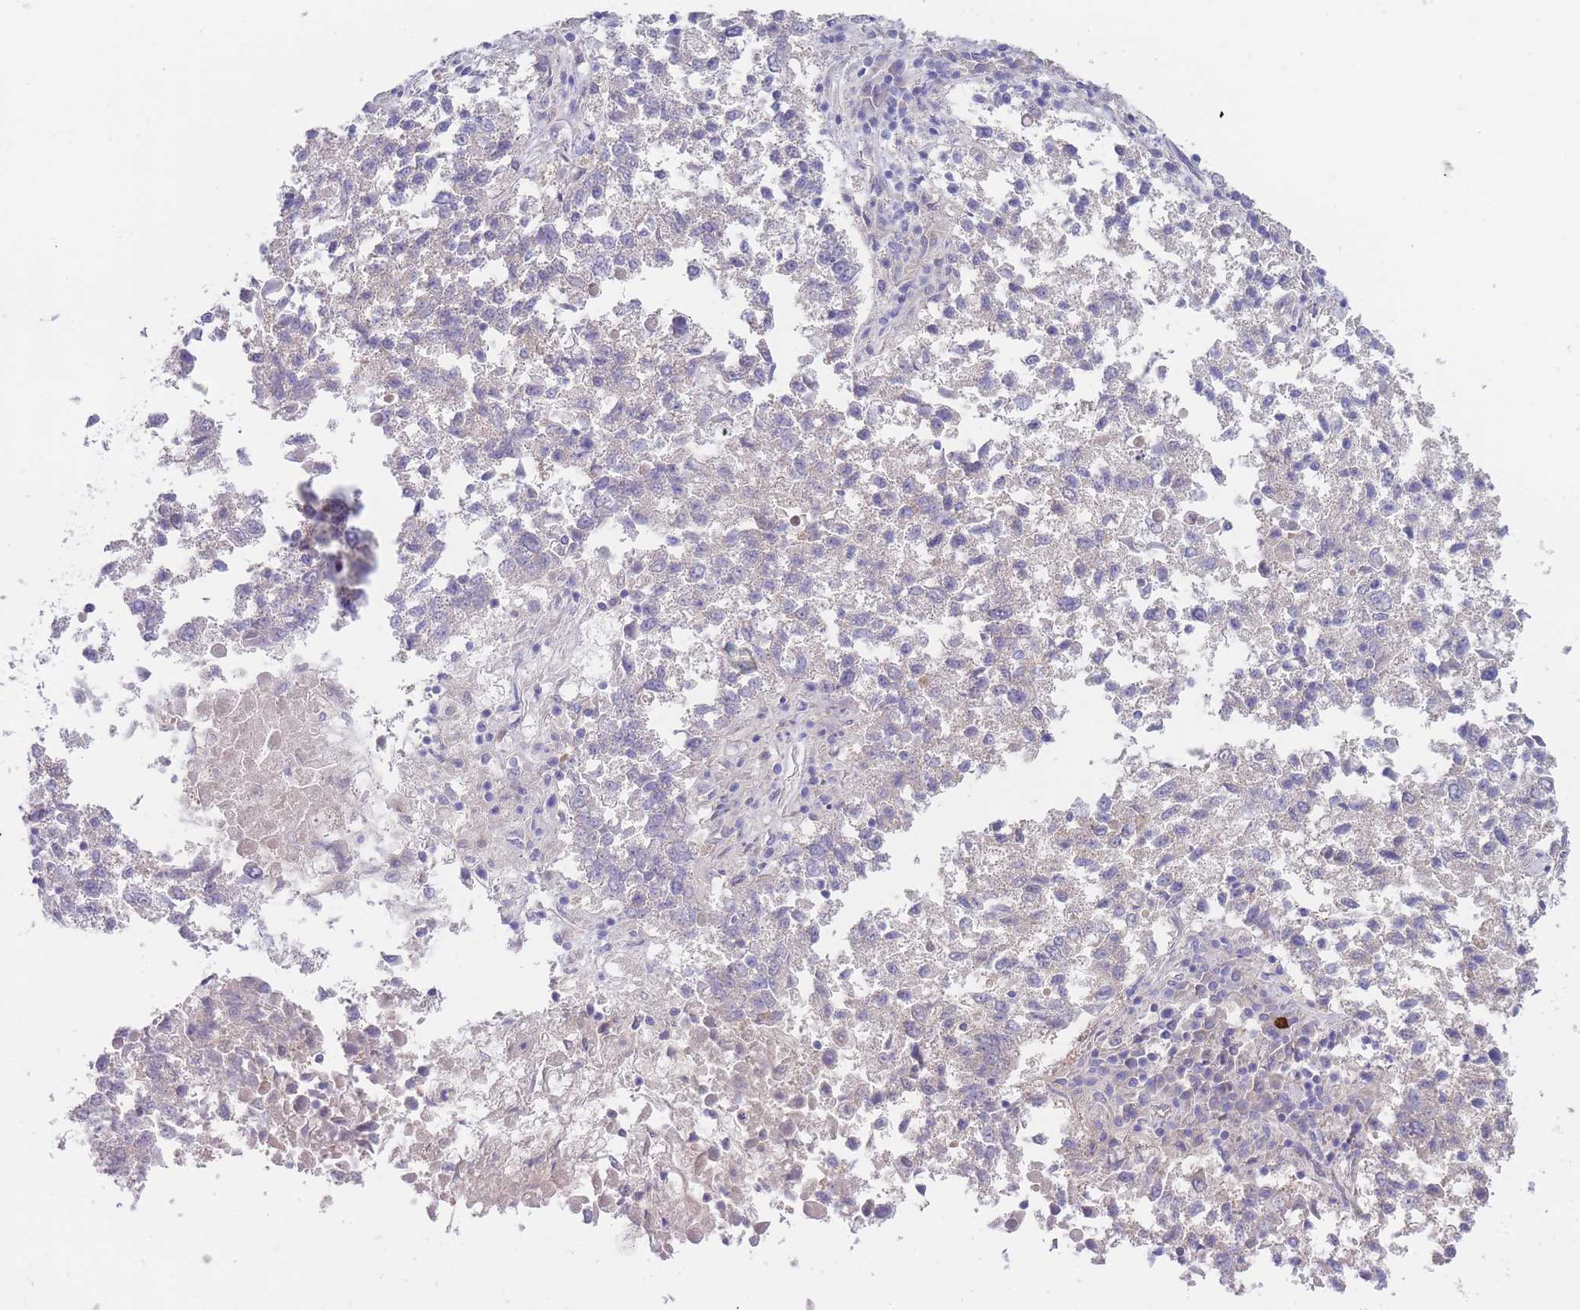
{"staining": {"intensity": "negative", "quantity": "none", "location": "none"}, "tissue": "lung cancer", "cell_type": "Tumor cells", "image_type": "cancer", "snomed": [{"axis": "morphology", "description": "Squamous cell carcinoma, NOS"}, {"axis": "topography", "description": "Lung"}], "caption": "Tumor cells are negative for brown protein staining in lung cancer (squamous cell carcinoma).", "gene": "ZNF281", "patient": {"sex": "male", "age": 73}}